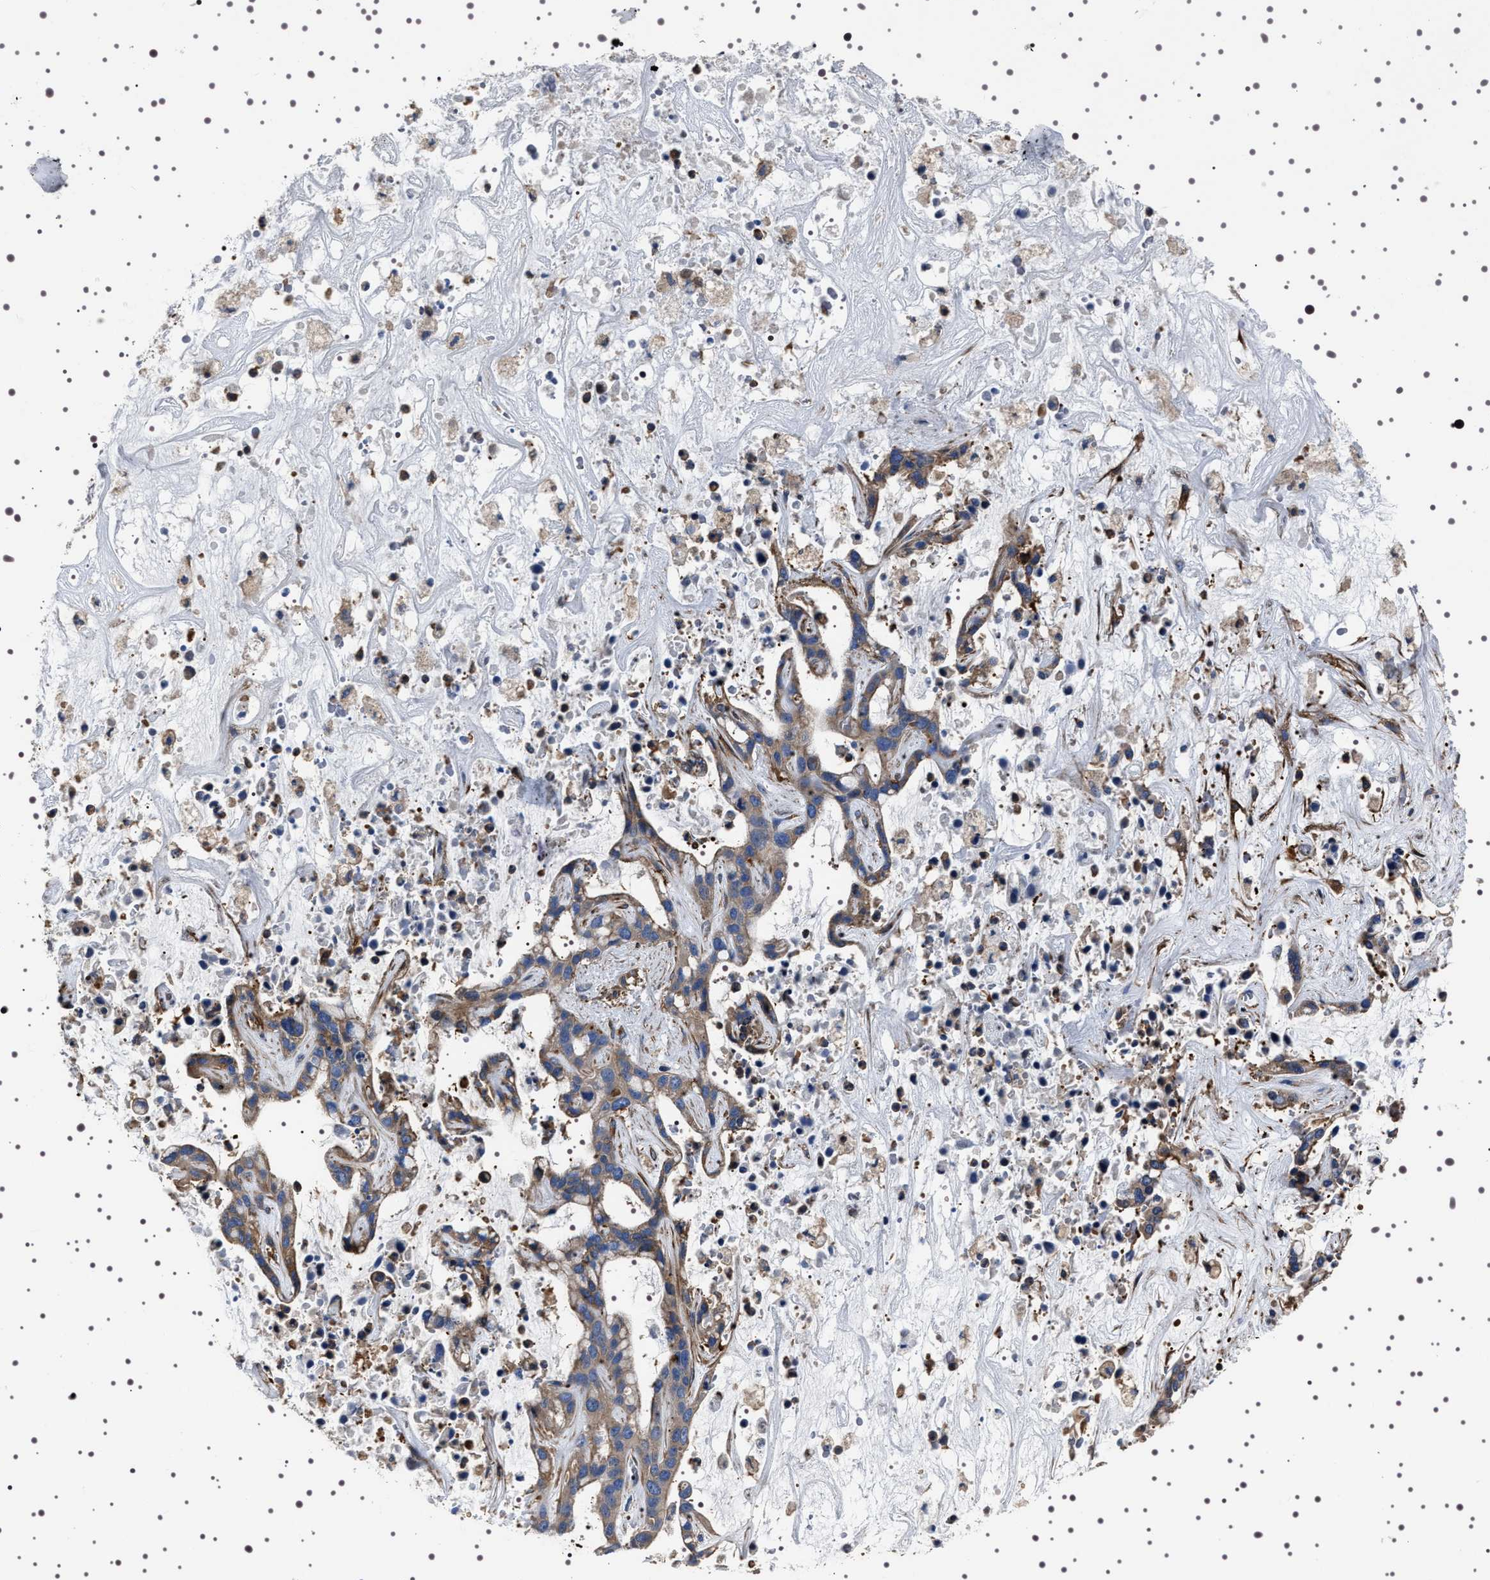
{"staining": {"intensity": "weak", "quantity": "25%-75%", "location": "cytoplasmic/membranous"}, "tissue": "liver cancer", "cell_type": "Tumor cells", "image_type": "cancer", "snomed": [{"axis": "morphology", "description": "Cholangiocarcinoma"}, {"axis": "topography", "description": "Liver"}], "caption": "Immunohistochemistry image of human liver cholangiocarcinoma stained for a protein (brown), which reveals low levels of weak cytoplasmic/membranous expression in about 25%-75% of tumor cells.", "gene": "WDR1", "patient": {"sex": "female", "age": 65}}